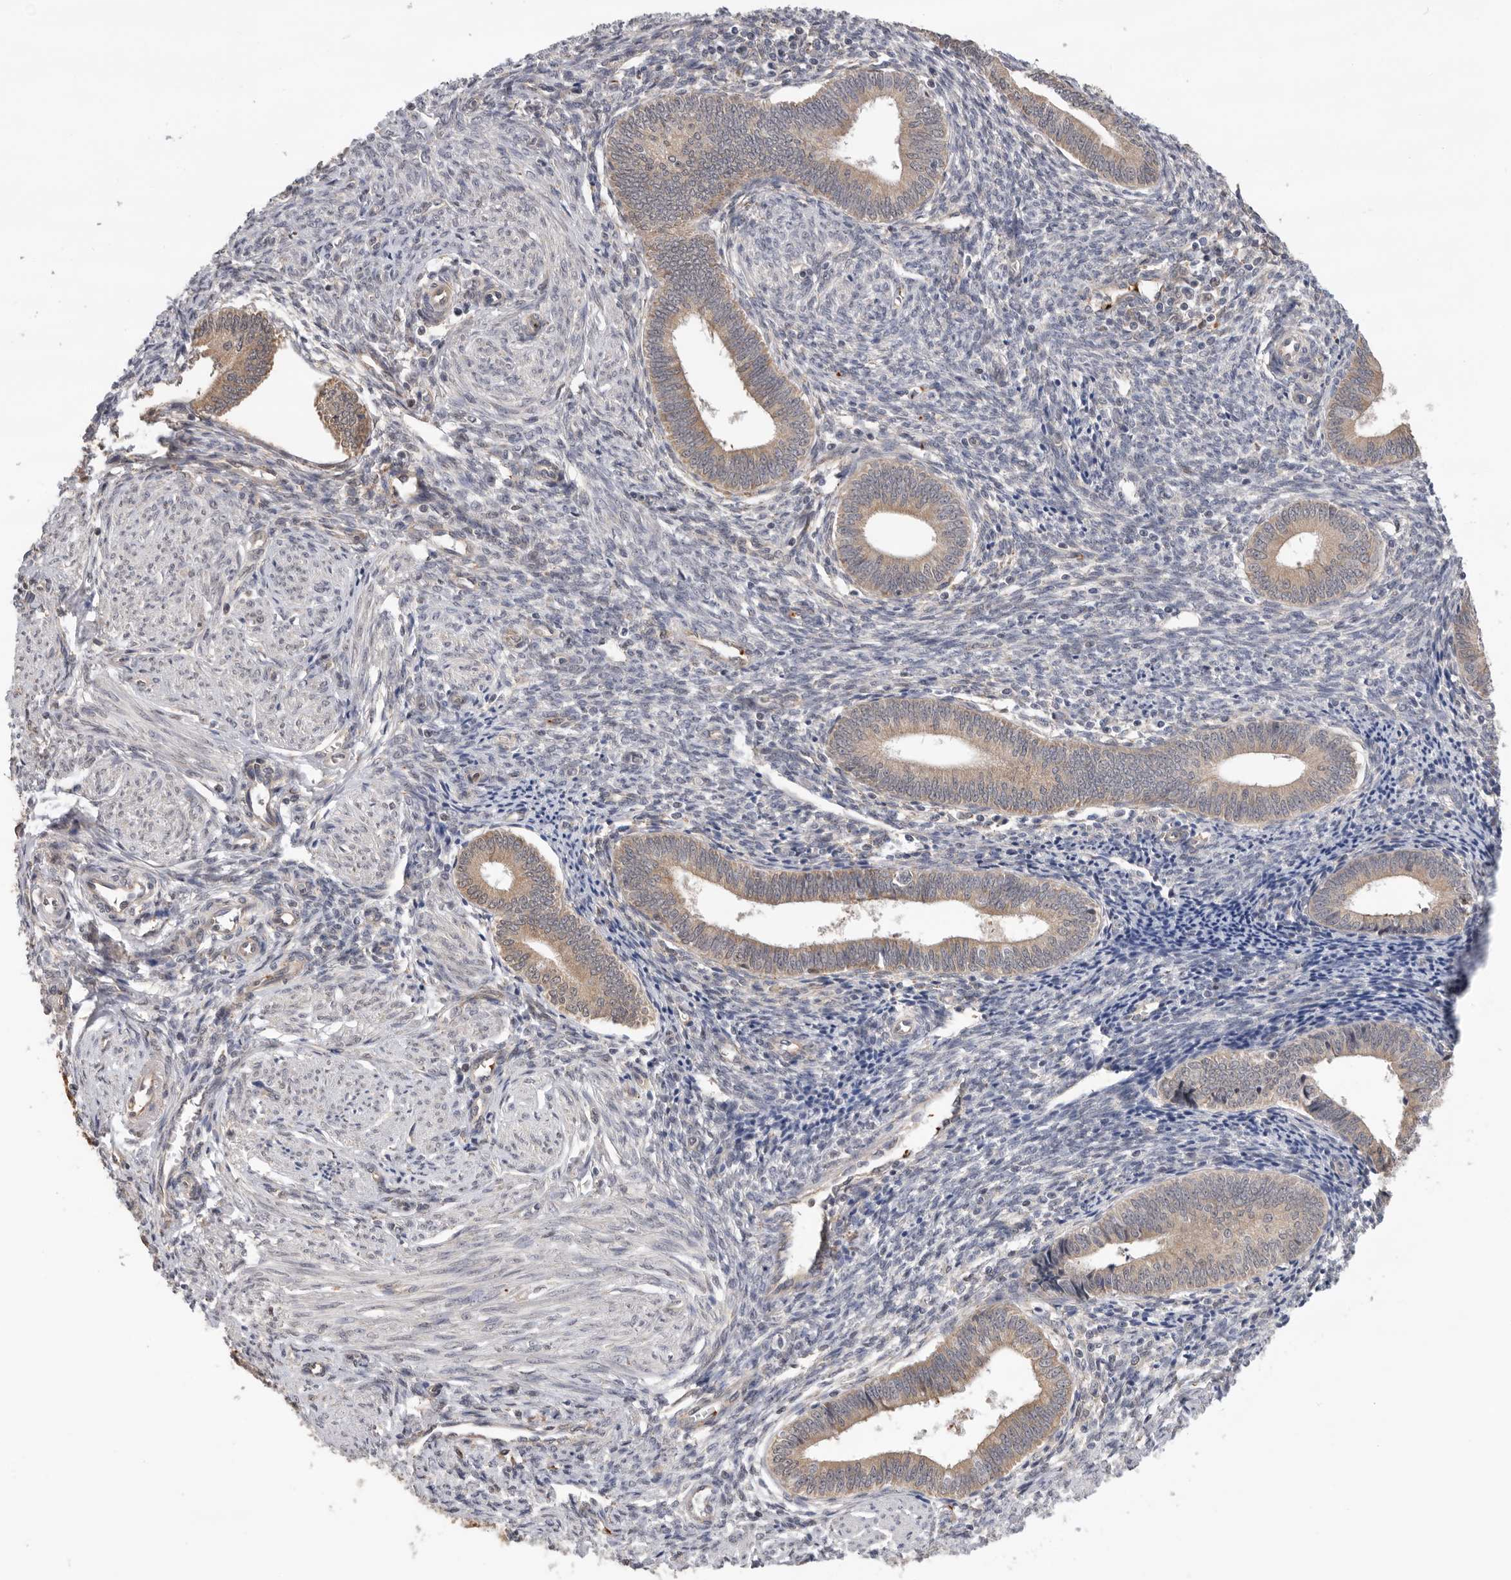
{"staining": {"intensity": "negative", "quantity": "none", "location": "none"}, "tissue": "endometrium", "cell_type": "Cells in endometrial stroma", "image_type": "normal", "snomed": [{"axis": "morphology", "description": "Normal tissue, NOS"}, {"axis": "topography", "description": "Endometrium"}], "caption": "This is a micrograph of immunohistochemistry staining of benign endometrium, which shows no staining in cells in endometrial stroma. The staining was performed using DAB (3,3'-diaminobenzidine) to visualize the protein expression in brown, while the nuclei were stained in blue with hematoxylin (Magnification: 20x).", "gene": "CDC42BPB", "patient": {"sex": "female", "age": 46}}